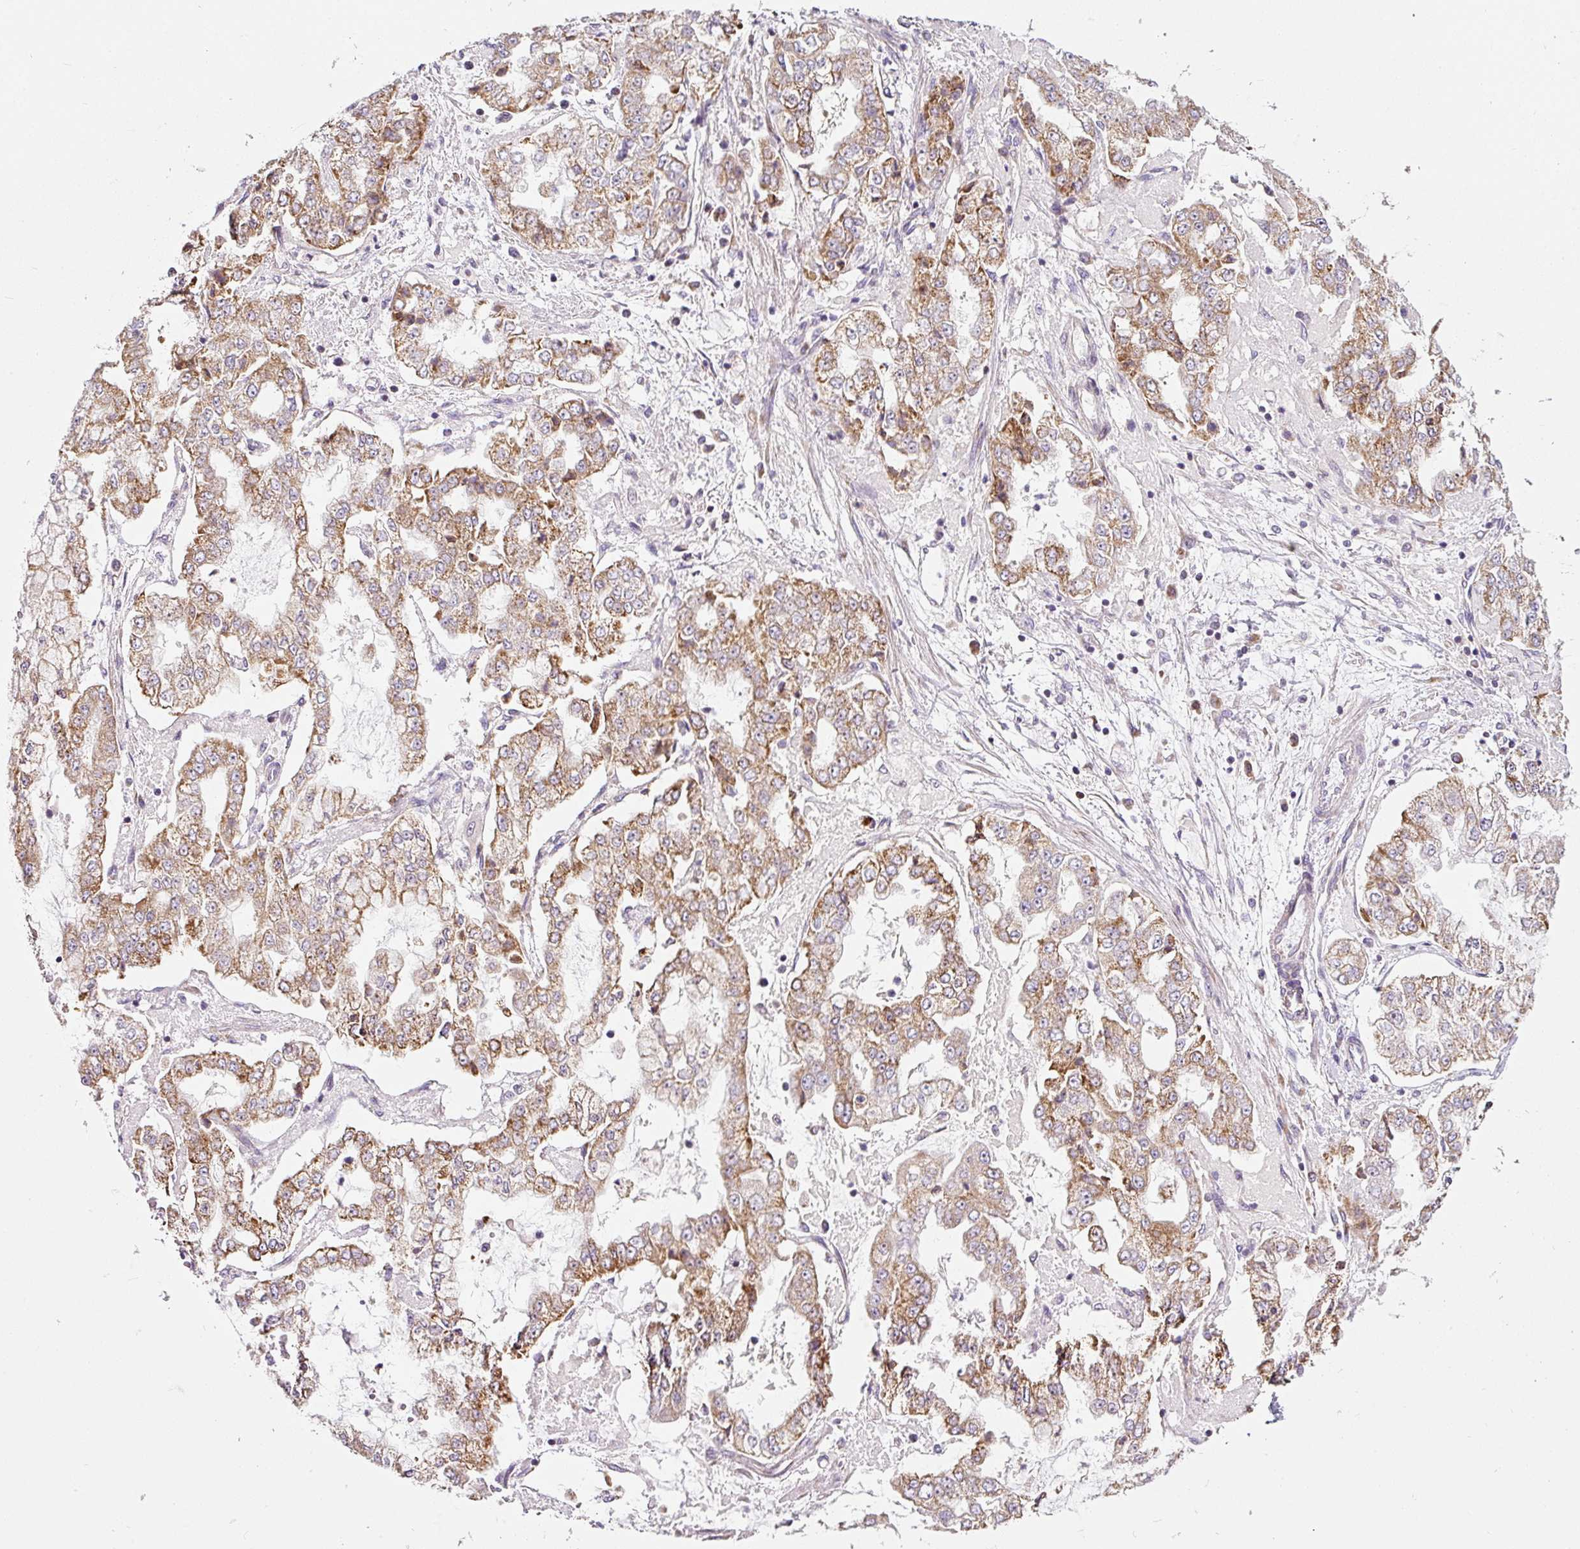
{"staining": {"intensity": "moderate", "quantity": ">75%", "location": "cytoplasmic/membranous"}, "tissue": "stomach cancer", "cell_type": "Tumor cells", "image_type": "cancer", "snomed": [{"axis": "morphology", "description": "Adenocarcinoma, NOS"}, {"axis": "topography", "description": "Stomach"}], "caption": "A brown stain shows moderate cytoplasmic/membranous staining of a protein in adenocarcinoma (stomach) tumor cells.", "gene": "NDUFA1", "patient": {"sex": "male", "age": 76}}